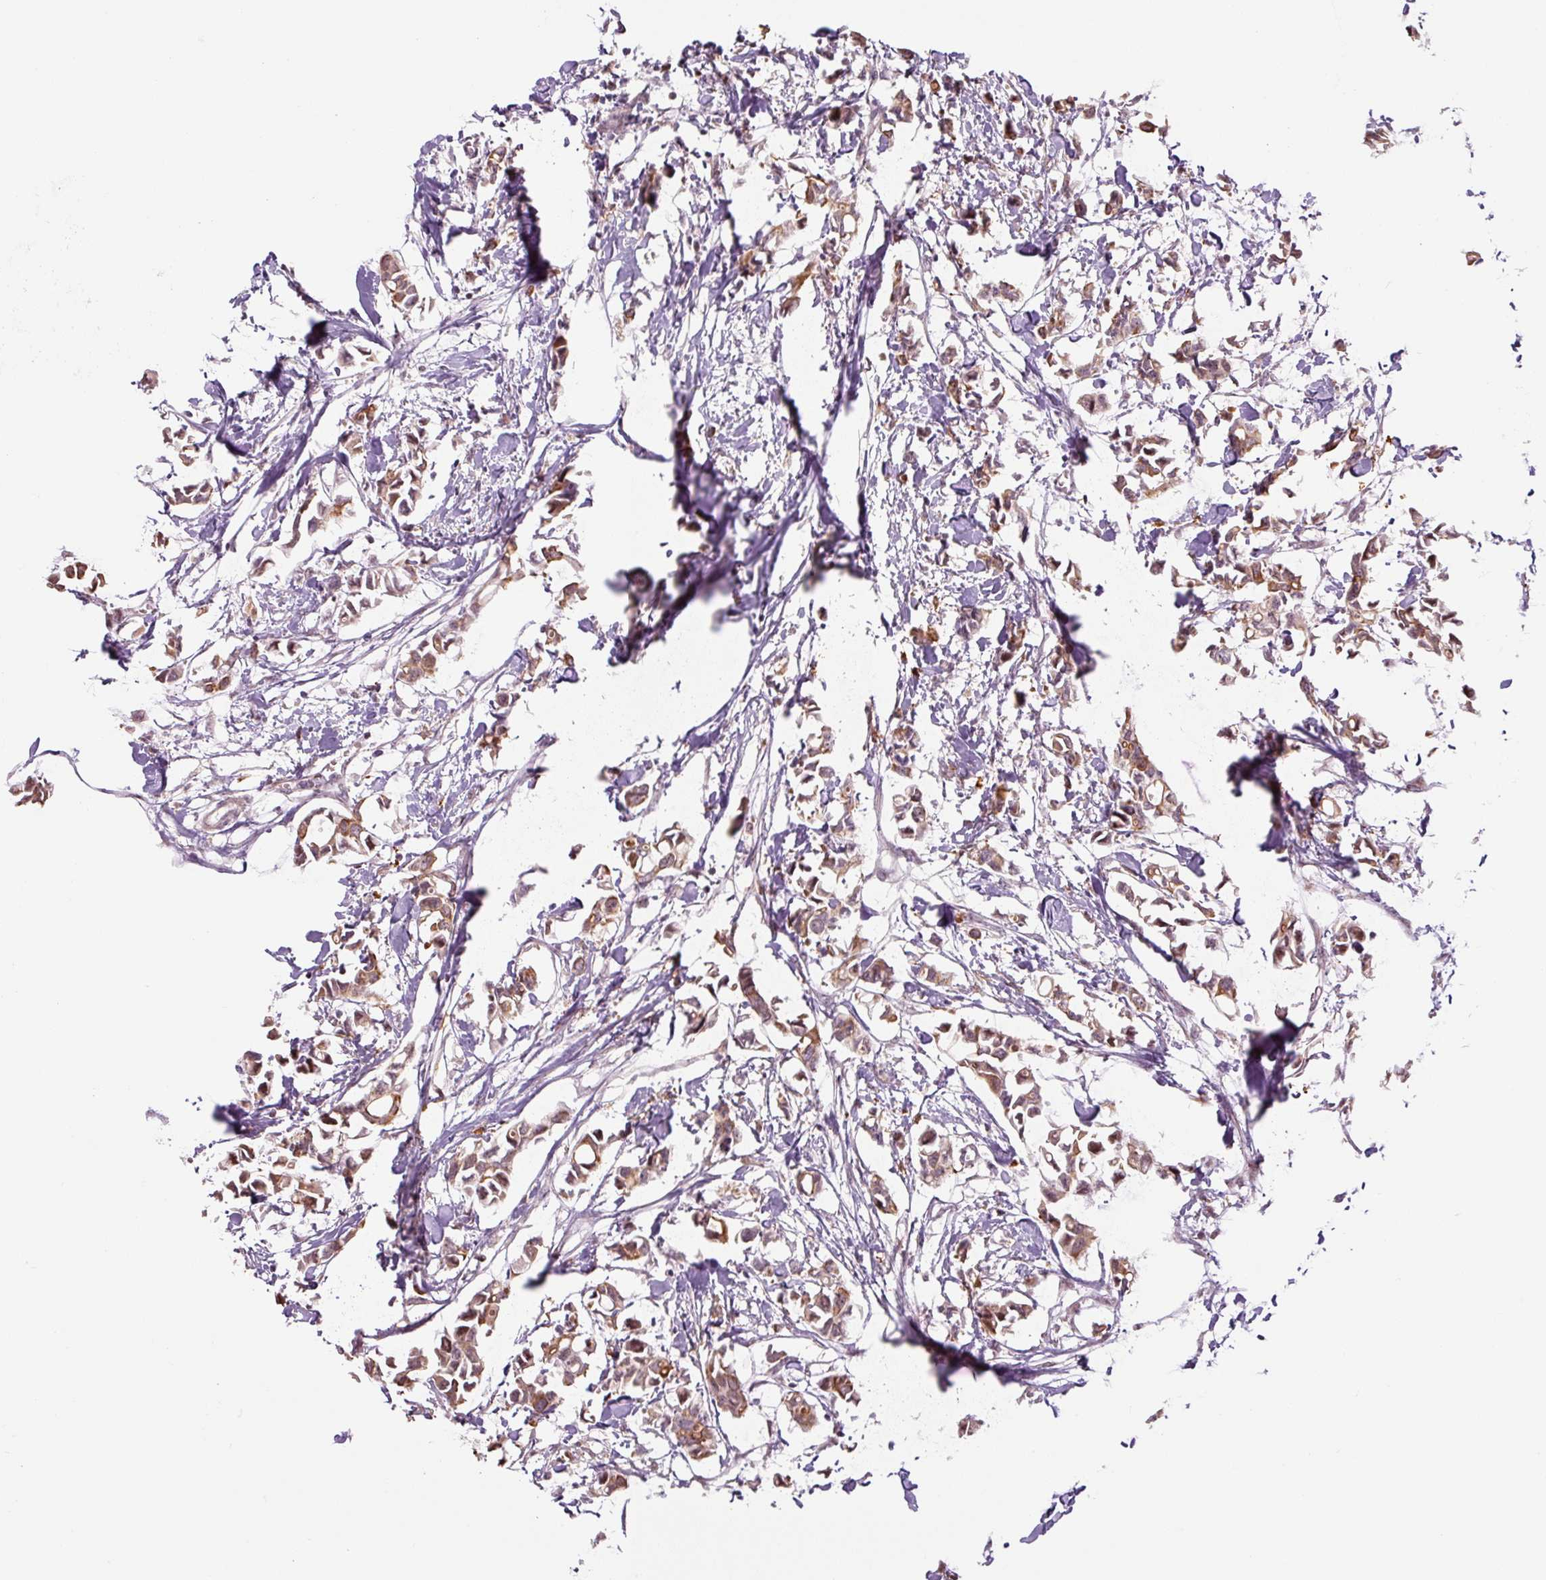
{"staining": {"intensity": "moderate", "quantity": ">75%", "location": "cytoplasmic/membranous"}, "tissue": "breast cancer", "cell_type": "Tumor cells", "image_type": "cancer", "snomed": [{"axis": "morphology", "description": "Duct carcinoma"}, {"axis": "topography", "description": "Breast"}], "caption": "Immunohistochemical staining of breast infiltrating ductal carcinoma reveals medium levels of moderate cytoplasmic/membranous positivity in approximately >75% of tumor cells.", "gene": "FUT10", "patient": {"sex": "female", "age": 41}}